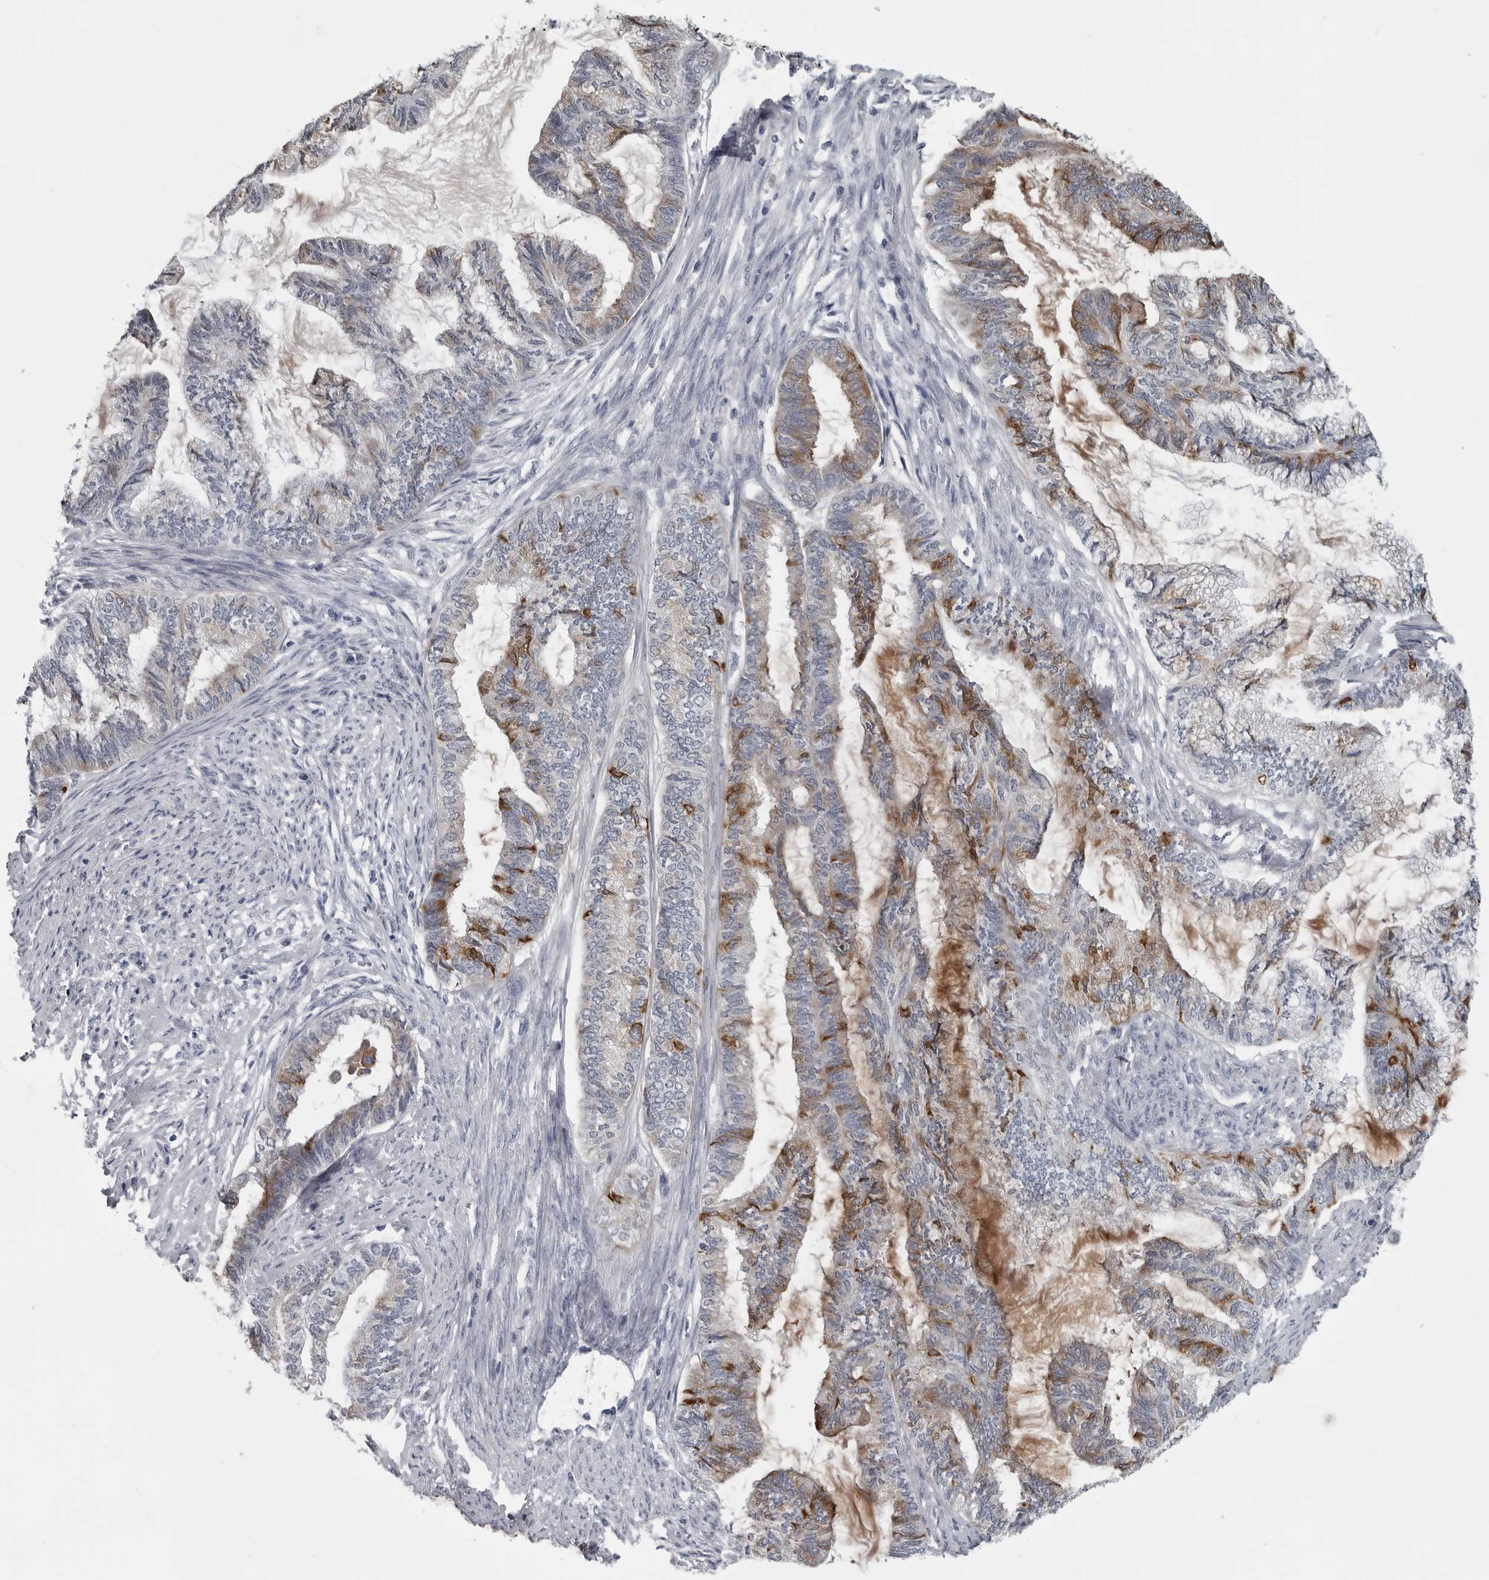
{"staining": {"intensity": "moderate", "quantity": "<25%", "location": "cytoplasmic/membranous"}, "tissue": "endometrial cancer", "cell_type": "Tumor cells", "image_type": "cancer", "snomed": [{"axis": "morphology", "description": "Adenocarcinoma, NOS"}, {"axis": "topography", "description": "Endometrium"}], "caption": "The image shows a brown stain indicating the presence of a protein in the cytoplasmic/membranous of tumor cells in endometrial cancer (adenocarcinoma).", "gene": "MYOC", "patient": {"sex": "female", "age": 86}}